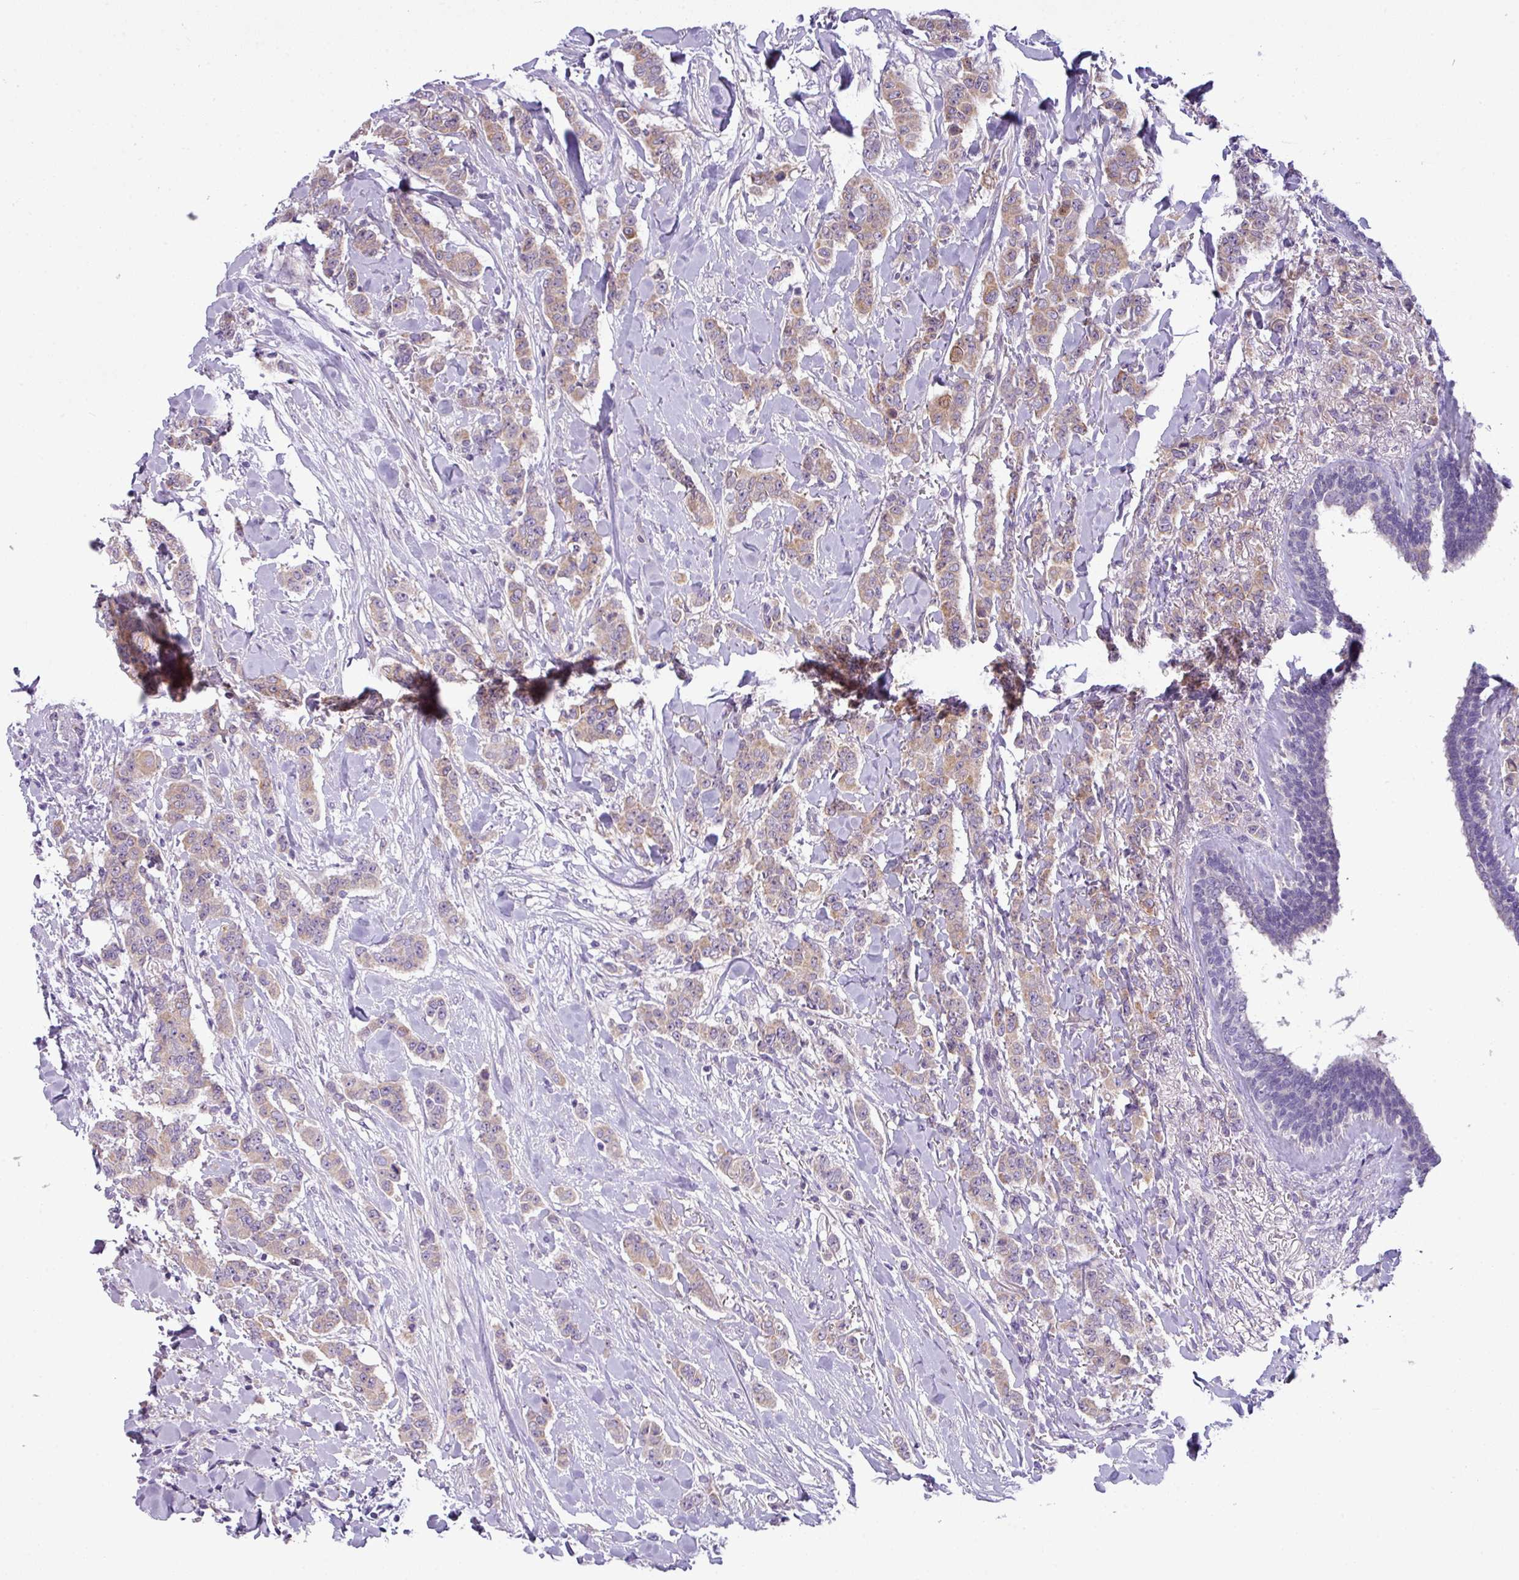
{"staining": {"intensity": "moderate", "quantity": ">75%", "location": "cytoplasmic/membranous"}, "tissue": "breast cancer", "cell_type": "Tumor cells", "image_type": "cancer", "snomed": [{"axis": "morphology", "description": "Duct carcinoma"}, {"axis": "topography", "description": "Breast"}], "caption": "Immunohistochemical staining of human breast invasive ductal carcinoma demonstrates moderate cytoplasmic/membranous protein expression in approximately >75% of tumor cells. (Brightfield microscopy of DAB IHC at high magnification).", "gene": "TOR1AIP2", "patient": {"sex": "female", "age": 40}}